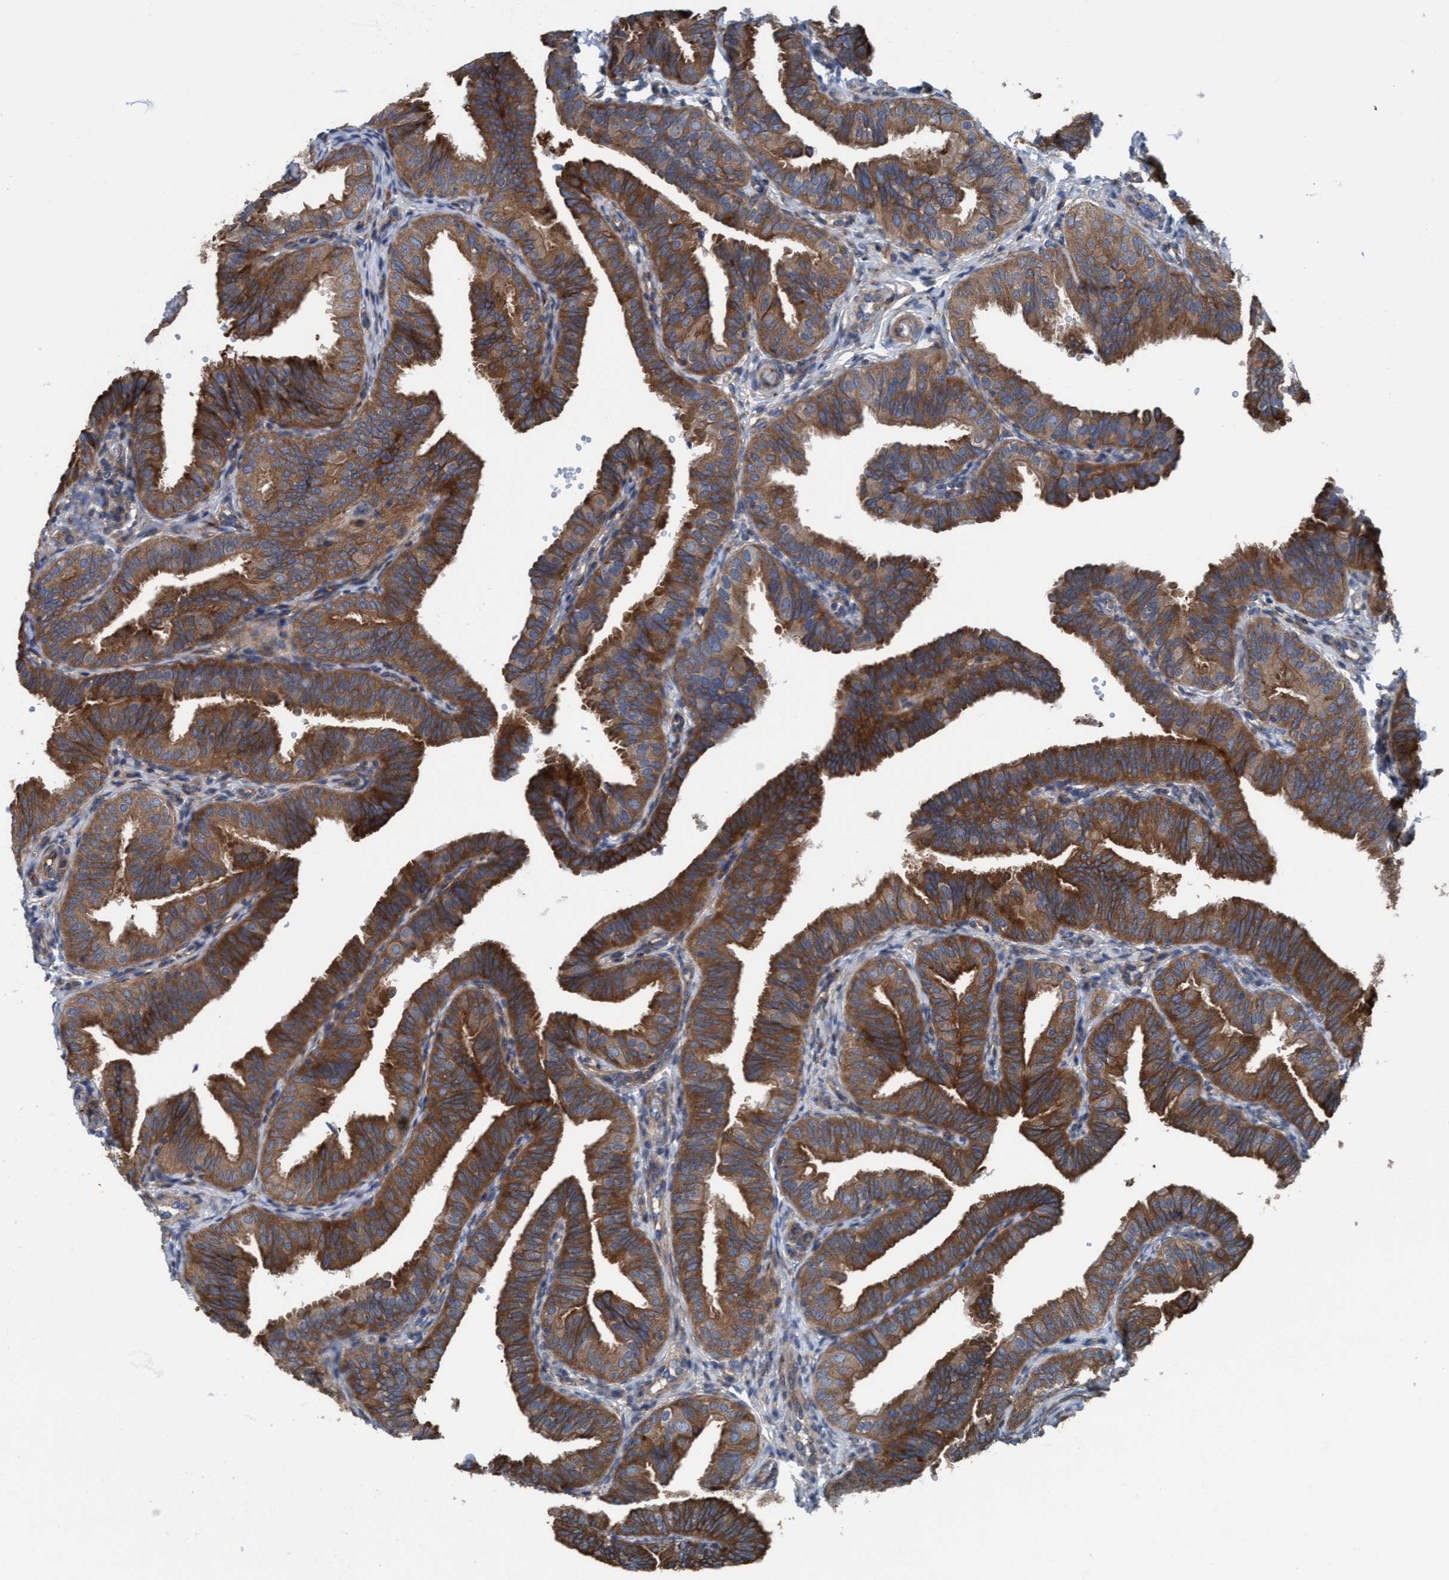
{"staining": {"intensity": "moderate", "quantity": ">75%", "location": "cytoplasmic/membranous"}, "tissue": "fallopian tube", "cell_type": "Glandular cells", "image_type": "normal", "snomed": [{"axis": "morphology", "description": "Normal tissue, NOS"}, {"axis": "topography", "description": "Fallopian tube"}], "caption": "About >75% of glandular cells in benign human fallopian tube show moderate cytoplasmic/membranous protein staining as visualized by brown immunohistochemical staining.", "gene": "NMT1", "patient": {"sex": "female", "age": 35}}